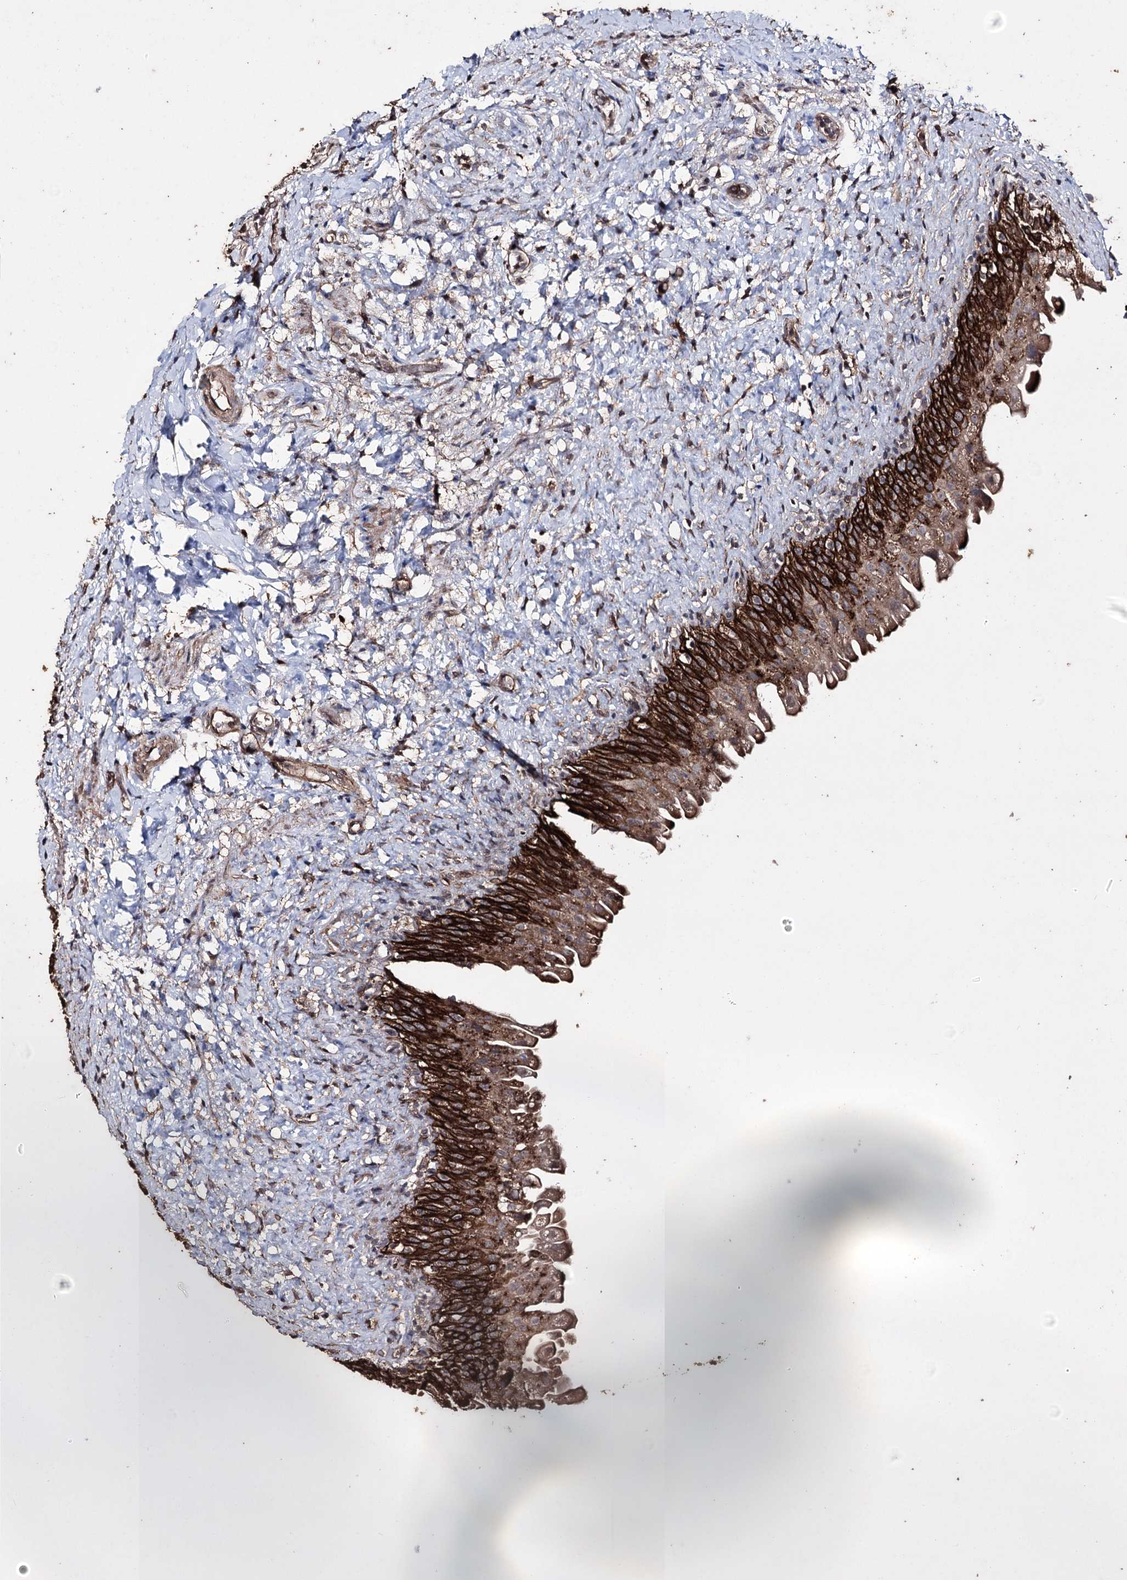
{"staining": {"intensity": "strong", "quantity": ">75%", "location": "cytoplasmic/membranous"}, "tissue": "urinary bladder", "cell_type": "Urothelial cells", "image_type": "normal", "snomed": [{"axis": "morphology", "description": "Normal tissue, NOS"}, {"axis": "topography", "description": "Urinary bladder"}], "caption": "Human urinary bladder stained with a protein marker displays strong staining in urothelial cells.", "gene": "ZNF662", "patient": {"sex": "female", "age": 27}}